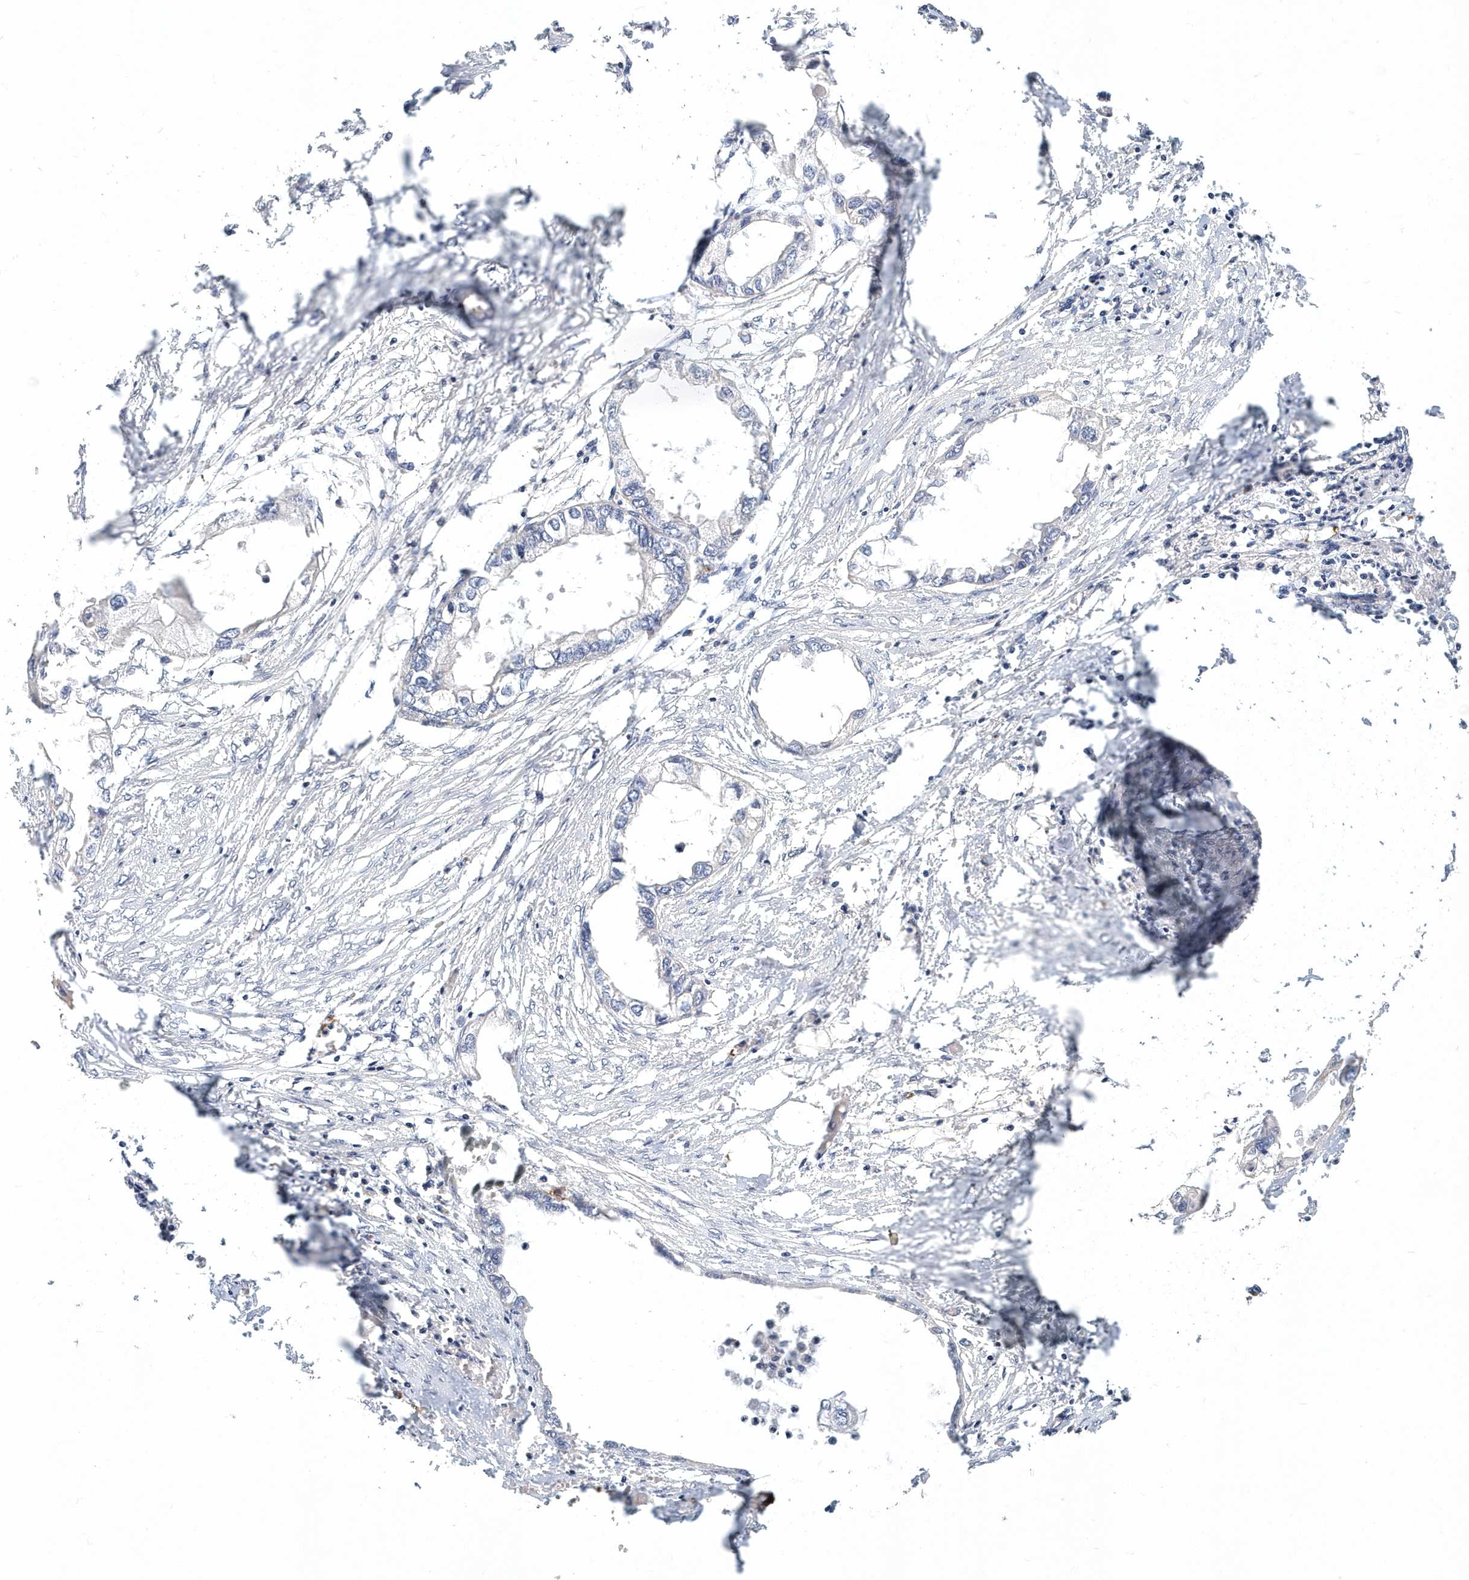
{"staining": {"intensity": "negative", "quantity": "none", "location": "none"}, "tissue": "endometrial cancer", "cell_type": "Tumor cells", "image_type": "cancer", "snomed": [{"axis": "morphology", "description": "Adenocarcinoma, NOS"}, {"axis": "morphology", "description": "Adenocarcinoma, metastatic, NOS"}, {"axis": "topography", "description": "Adipose tissue"}, {"axis": "topography", "description": "Endometrium"}], "caption": "Immunohistochemical staining of human endometrial cancer (adenocarcinoma) demonstrates no significant expression in tumor cells.", "gene": "ITGA2B", "patient": {"sex": "female", "age": 67}}